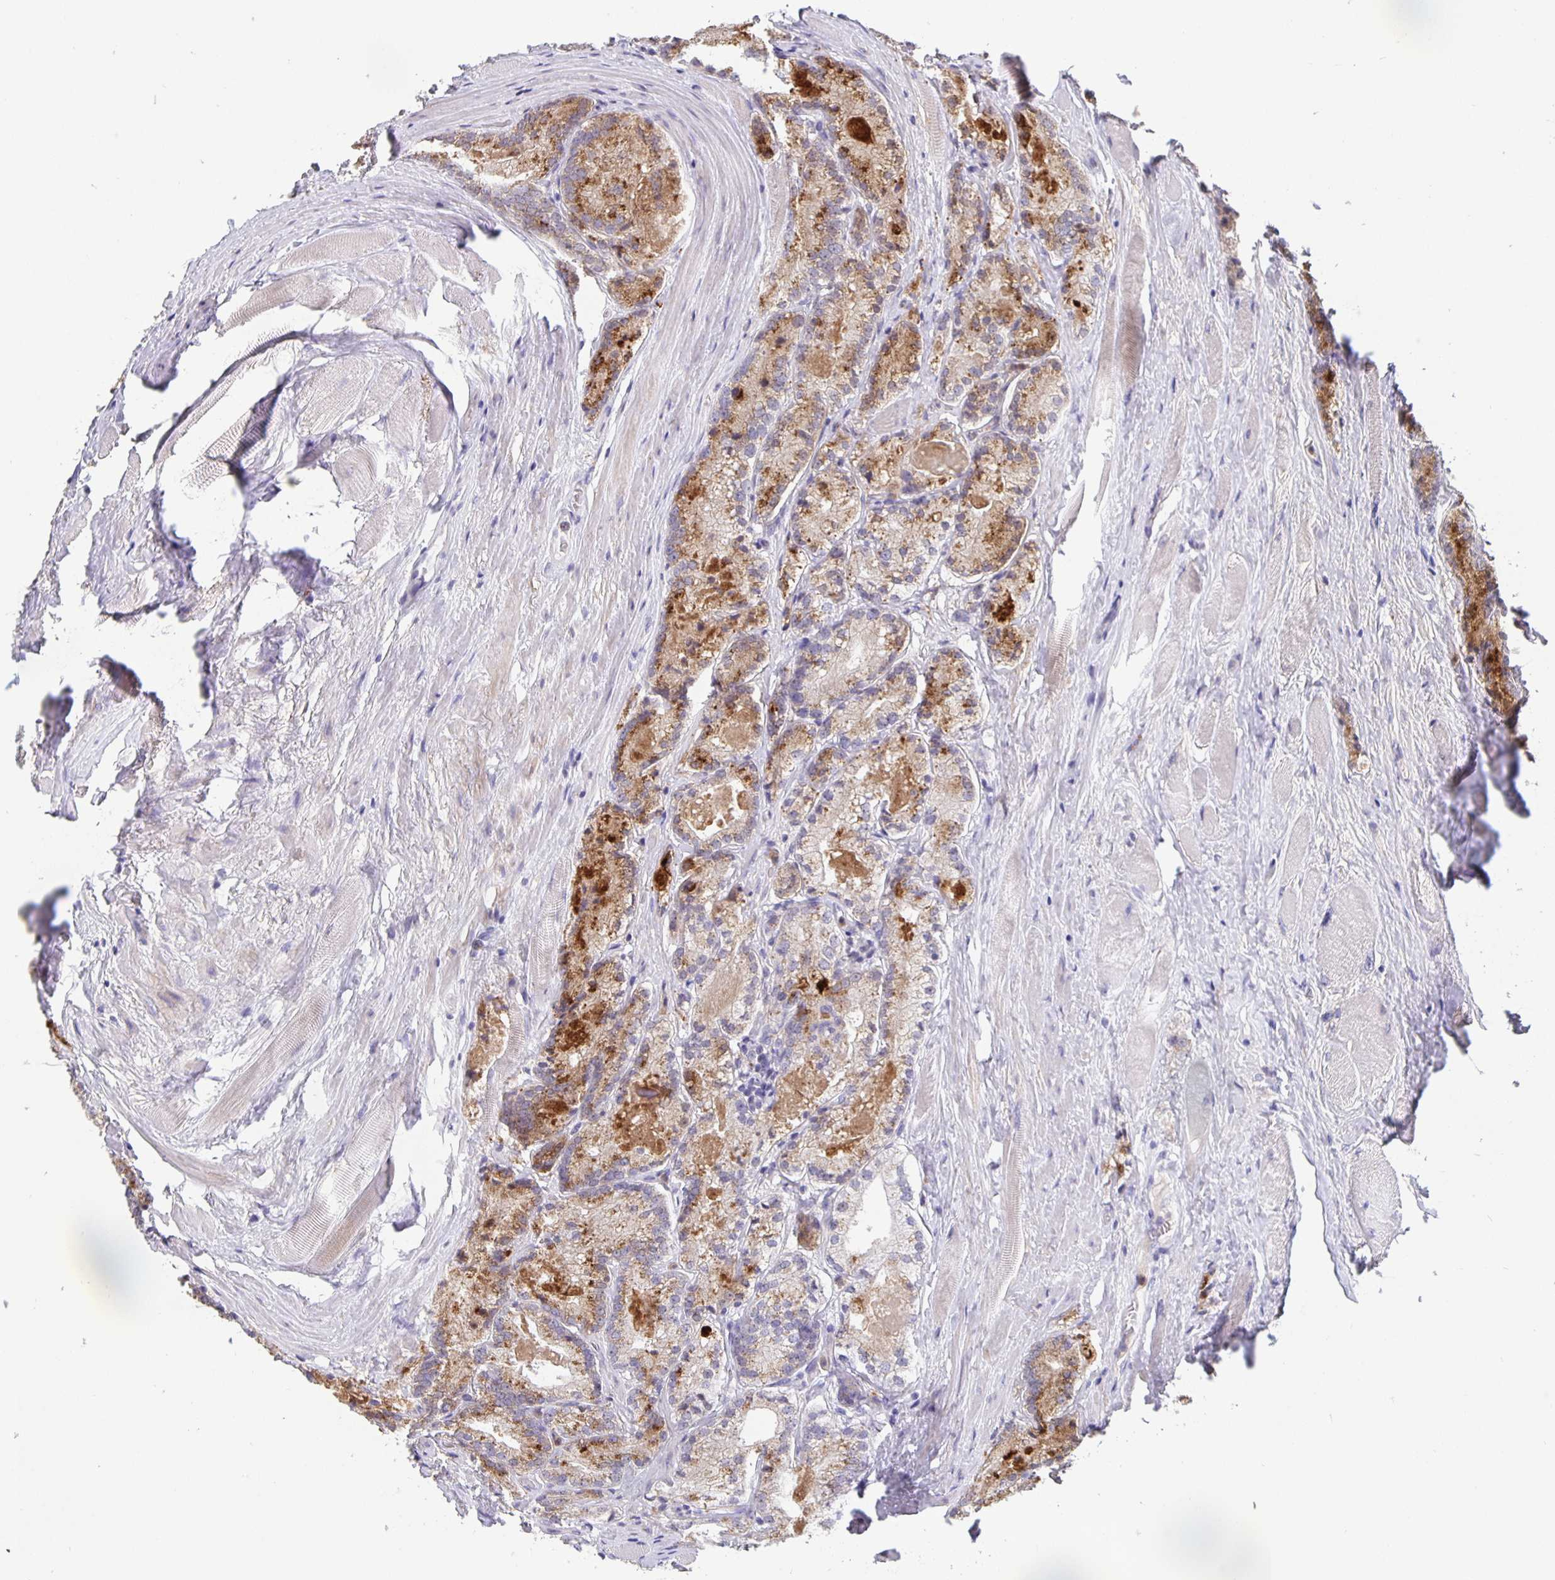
{"staining": {"intensity": "moderate", "quantity": "25%-75%", "location": "cytoplasmic/membranous"}, "tissue": "prostate cancer", "cell_type": "Tumor cells", "image_type": "cancer", "snomed": [{"axis": "morphology", "description": "Adenocarcinoma, NOS"}, {"axis": "morphology", "description": "Adenocarcinoma, Low grade"}, {"axis": "topography", "description": "Prostate"}], "caption": "DAB immunohistochemical staining of human adenocarcinoma (prostate) demonstrates moderate cytoplasmic/membranous protein staining in about 25%-75% of tumor cells.", "gene": "GDF15", "patient": {"sex": "male", "age": 68}}